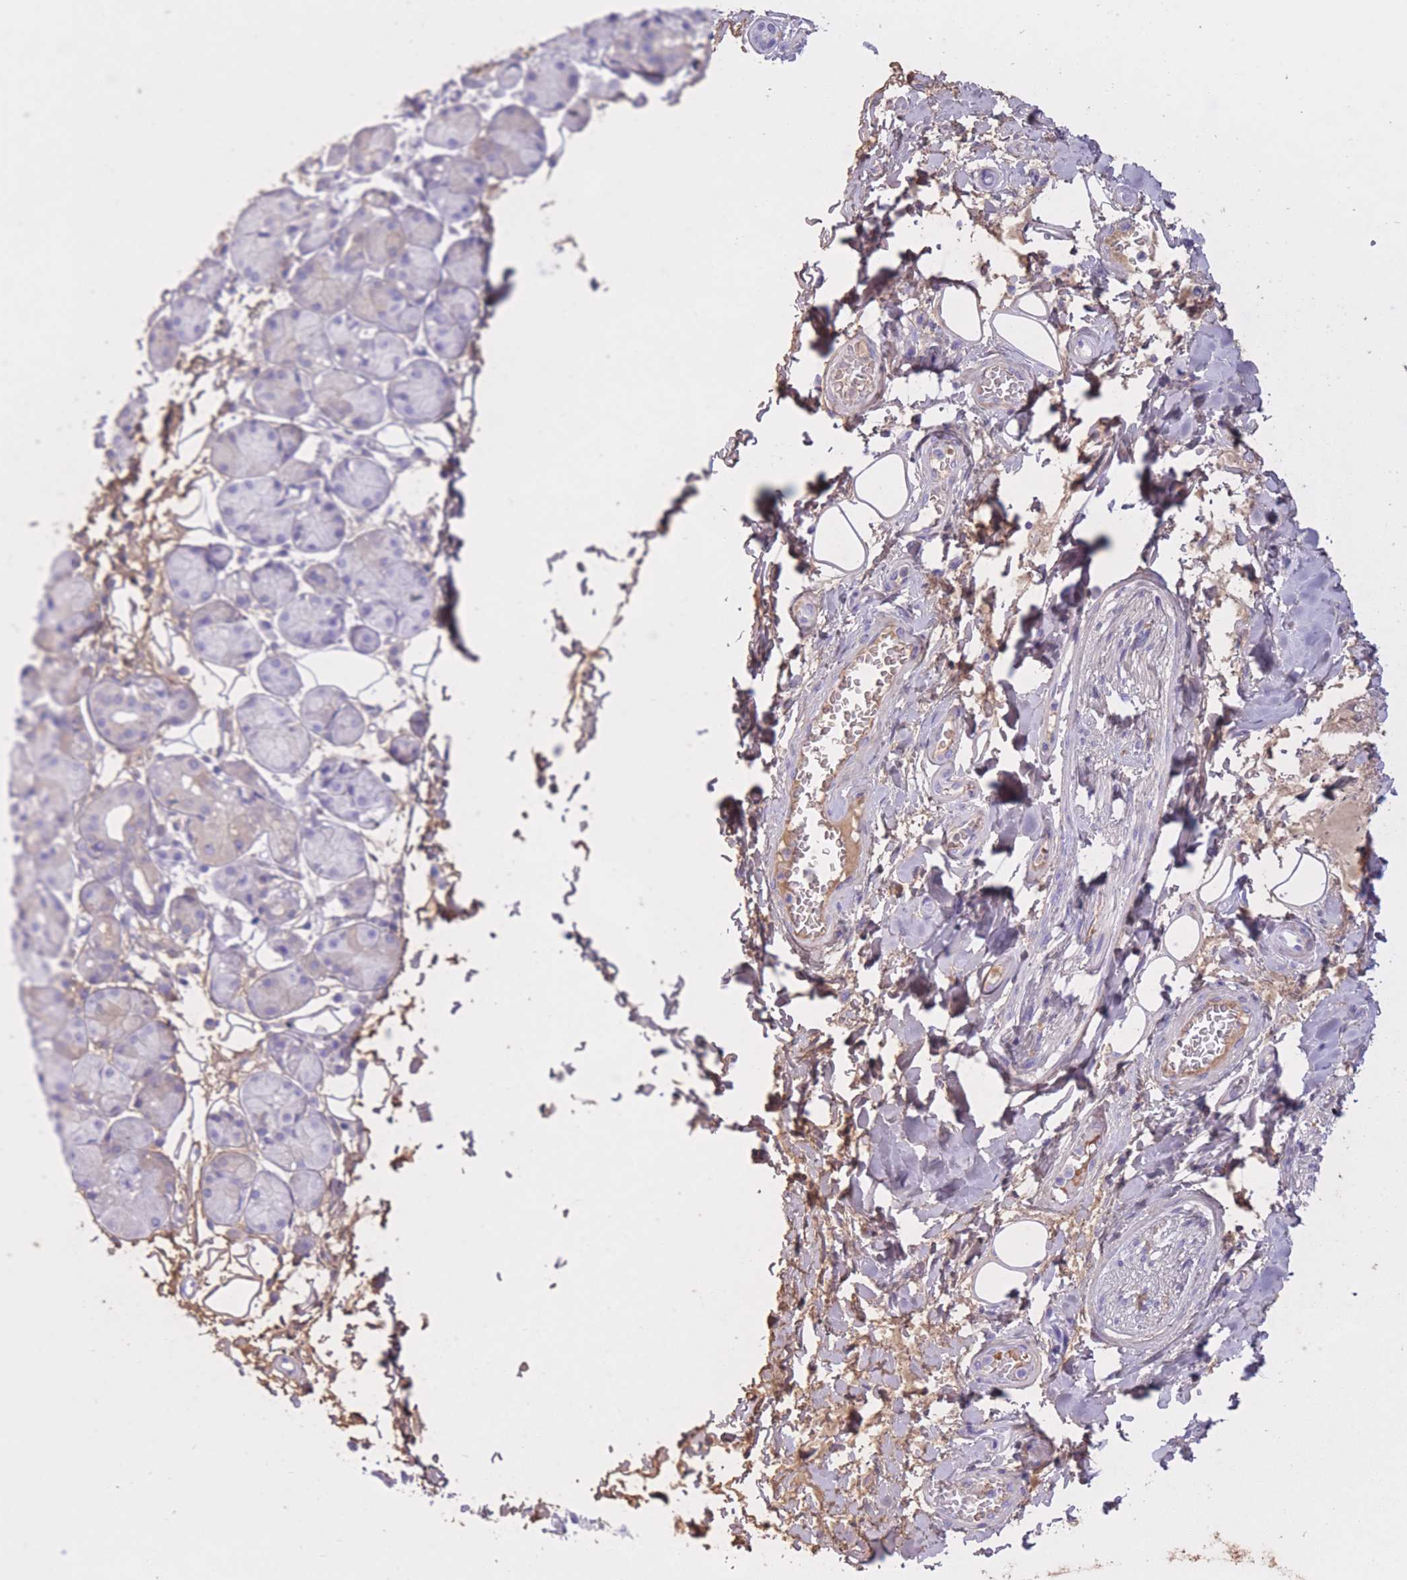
{"staining": {"intensity": "moderate", "quantity": "<25%", "location": "cytoplasmic/membranous"}, "tissue": "salivary gland", "cell_type": "Glandular cells", "image_type": "normal", "snomed": [{"axis": "morphology", "description": "Squamous cell carcinoma, NOS"}, {"axis": "topography", "description": "Skin"}, {"axis": "topography", "description": "Head-Neck"}], "caption": "Immunohistochemical staining of unremarkable human salivary gland shows low levels of moderate cytoplasmic/membranous expression in approximately <25% of glandular cells.", "gene": "AP3S1", "patient": {"sex": "male", "age": 80}}